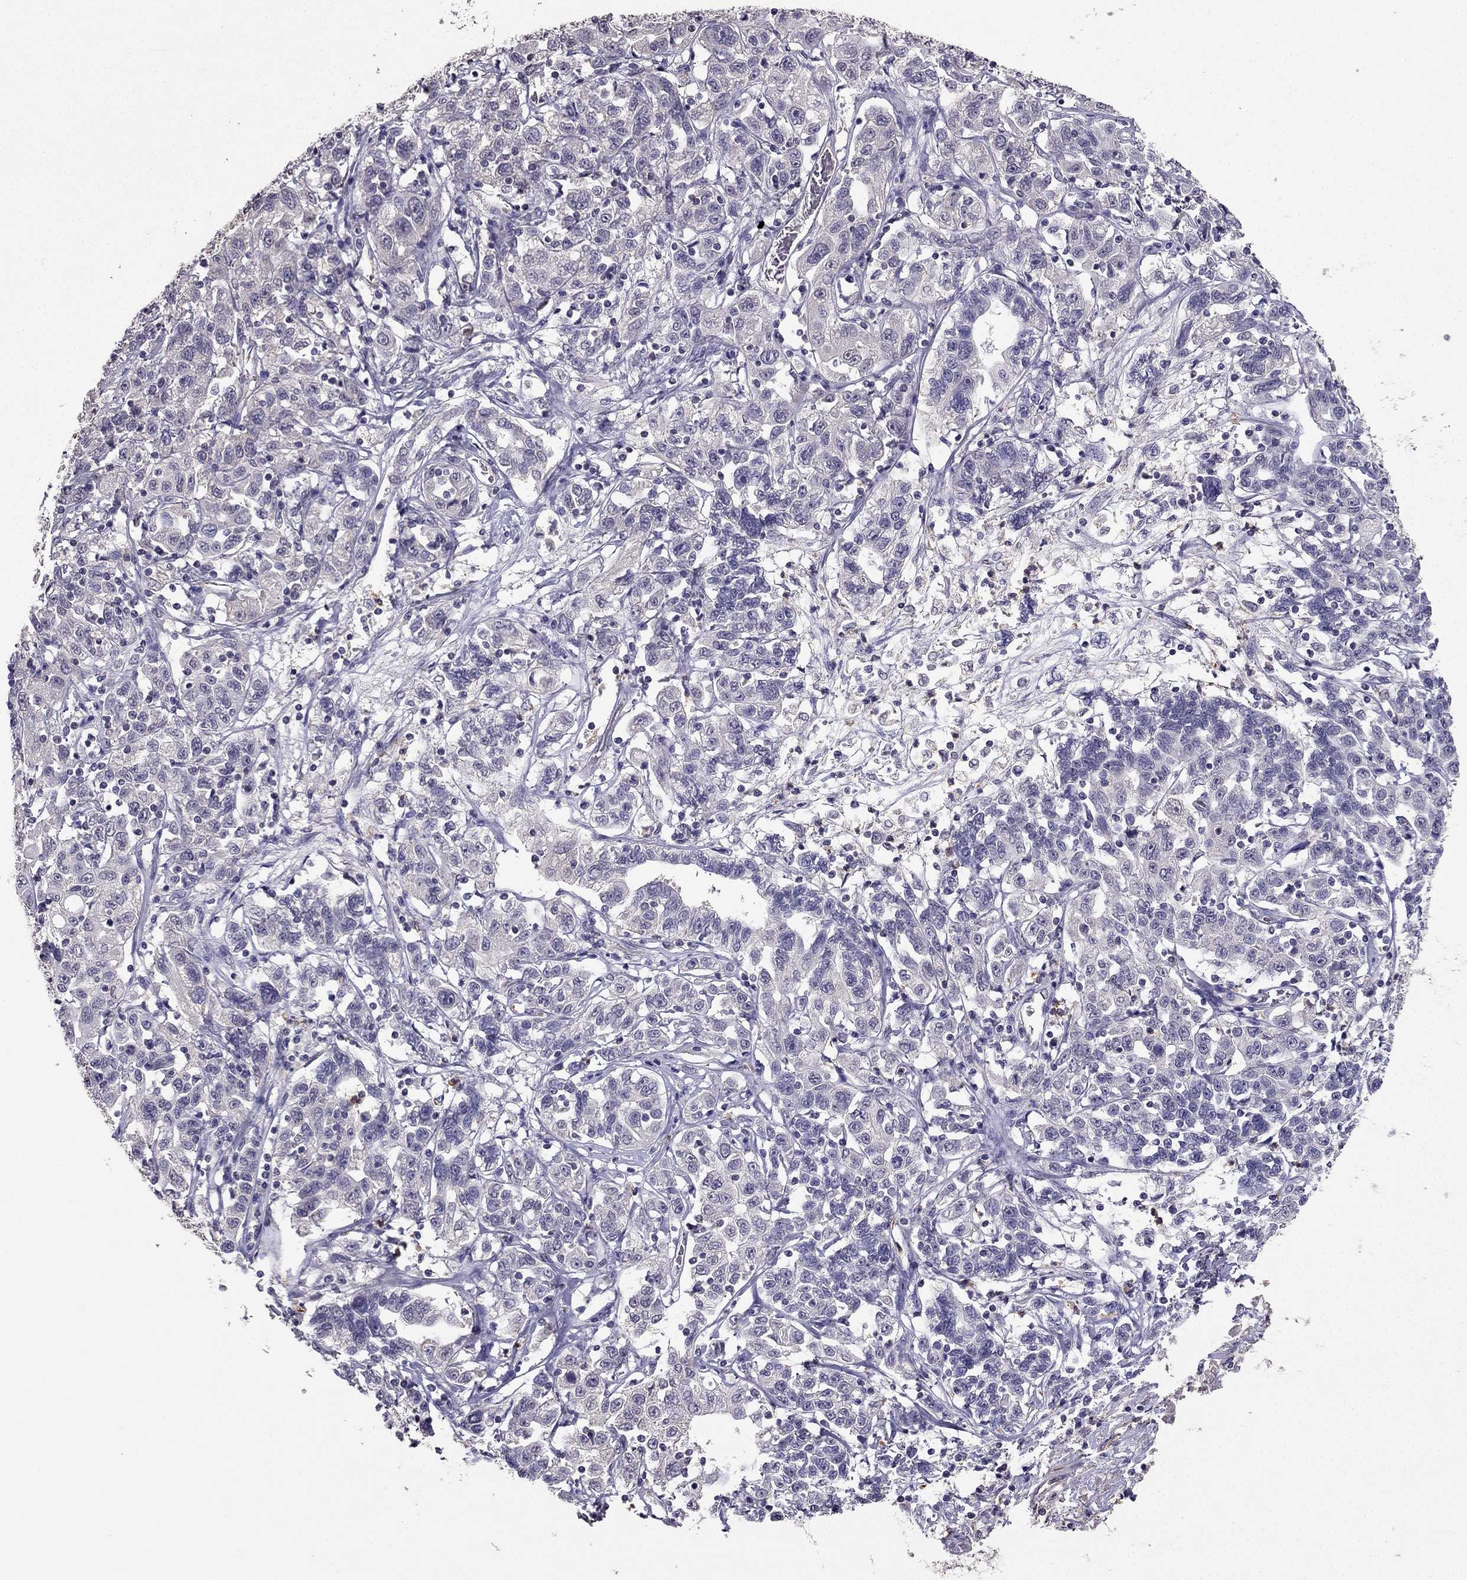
{"staining": {"intensity": "negative", "quantity": "none", "location": "none"}, "tissue": "liver cancer", "cell_type": "Tumor cells", "image_type": "cancer", "snomed": [{"axis": "morphology", "description": "Adenocarcinoma, NOS"}, {"axis": "morphology", "description": "Cholangiocarcinoma"}, {"axis": "topography", "description": "Liver"}], "caption": "Immunohistochemical staining of liver cancer exhibits no significant positivity in tumor cells.", "gene": "RFLNB", "patient": {"sex": "male", "age": 64}}